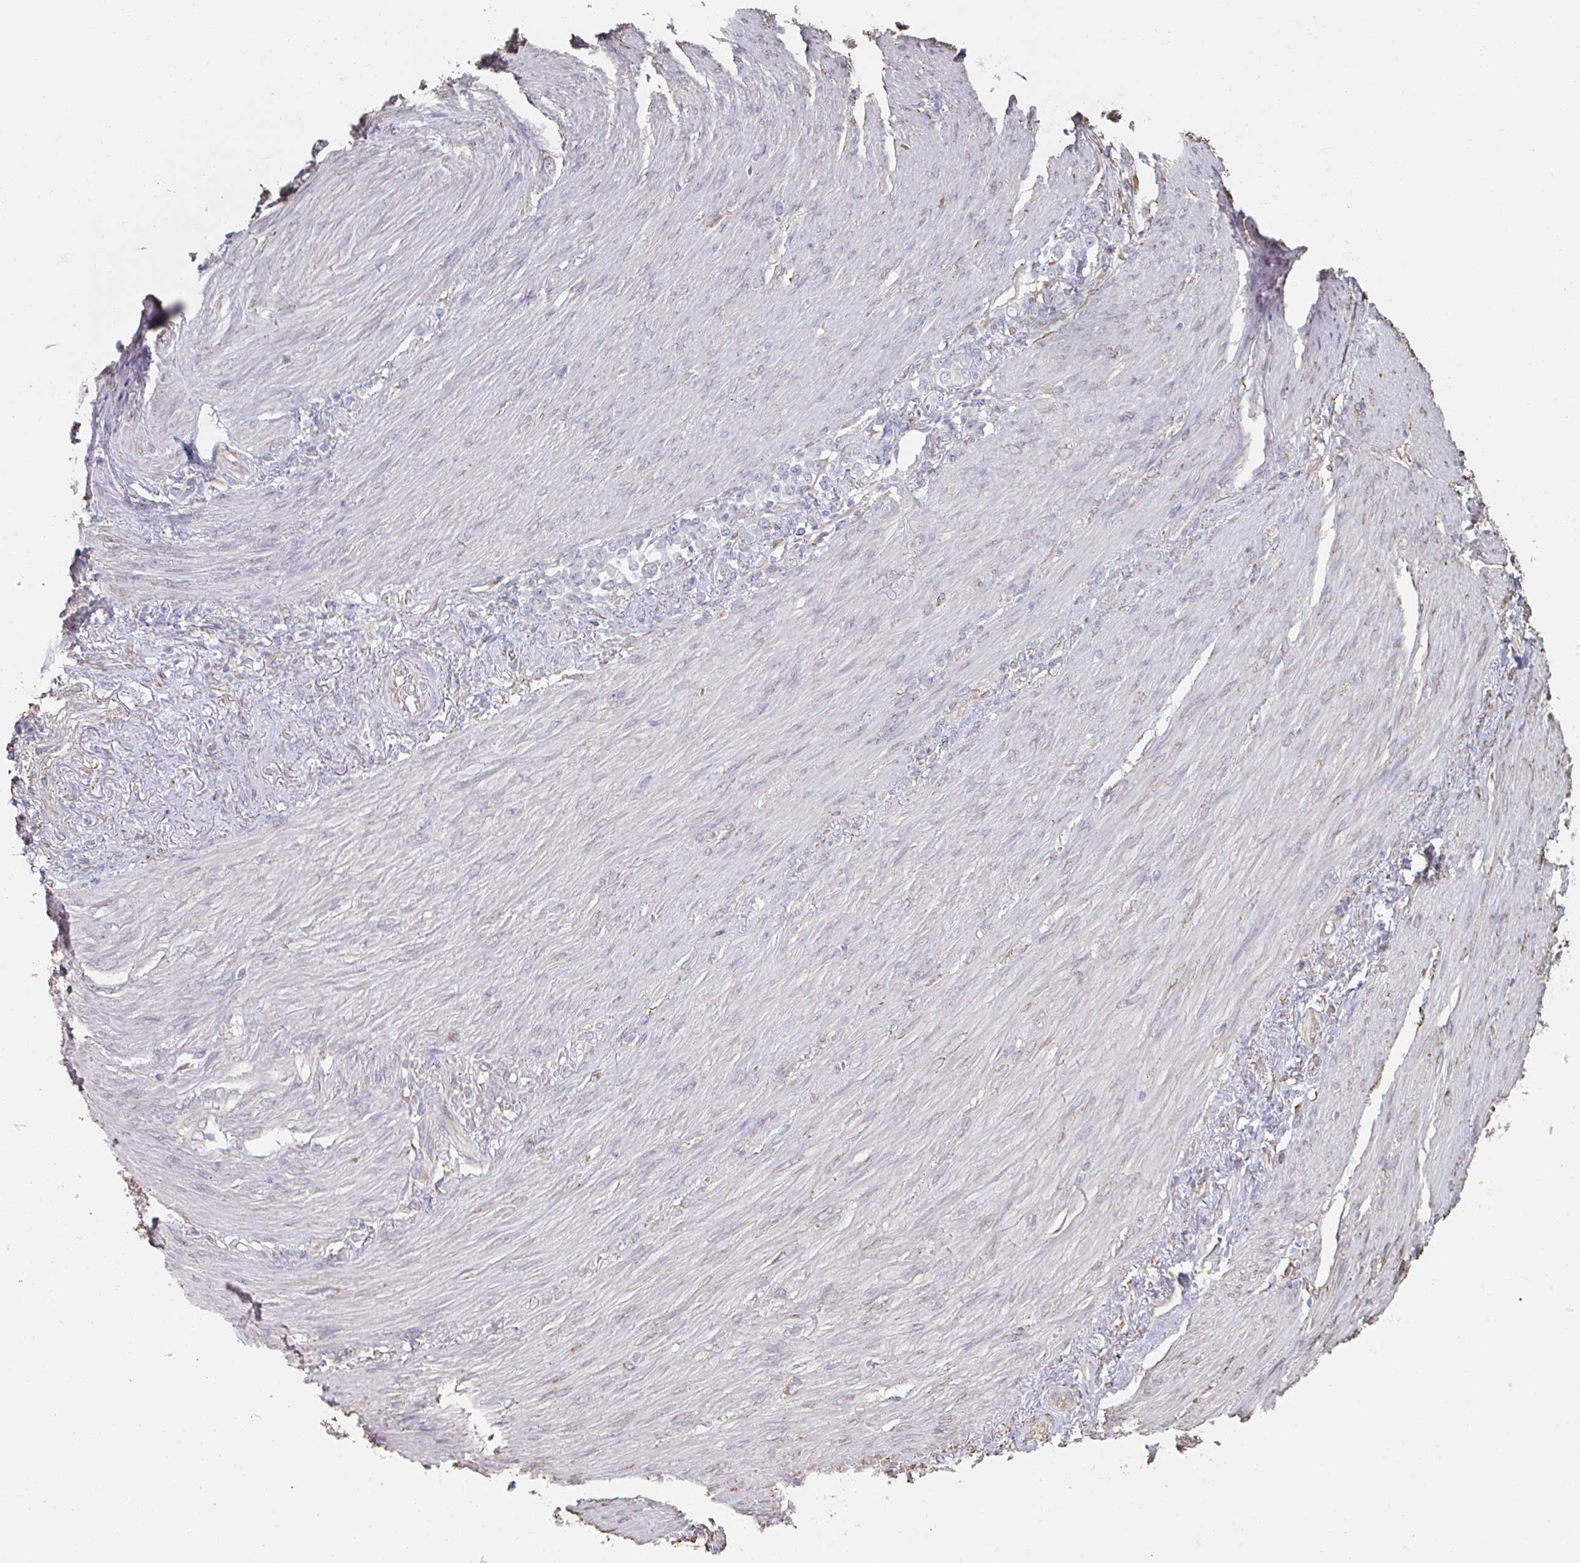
{"staining": {"intensity": "negative", "quantity": "none", "location": "none"}, "tissue": "stomach cancer", "cell_type": "Tumor cells", "image_type": "cancer", "snomed": [{"axis": "morphology", "description": "Adenocarcinoma, NOS"}, {"axis": "topography", "description": "Stomach"}], "caption": "High magnification brightfield microscopy of stomach cancer (adenocarcinoma) stained with DAB (brown) and counterstained with hematoxylin (blue): tumor cells show no significant staining. (IHC, brightfield microscopy, high magnification).", "gene": "RAB5IF", "patient": {"sex": "female", "age": 79}}